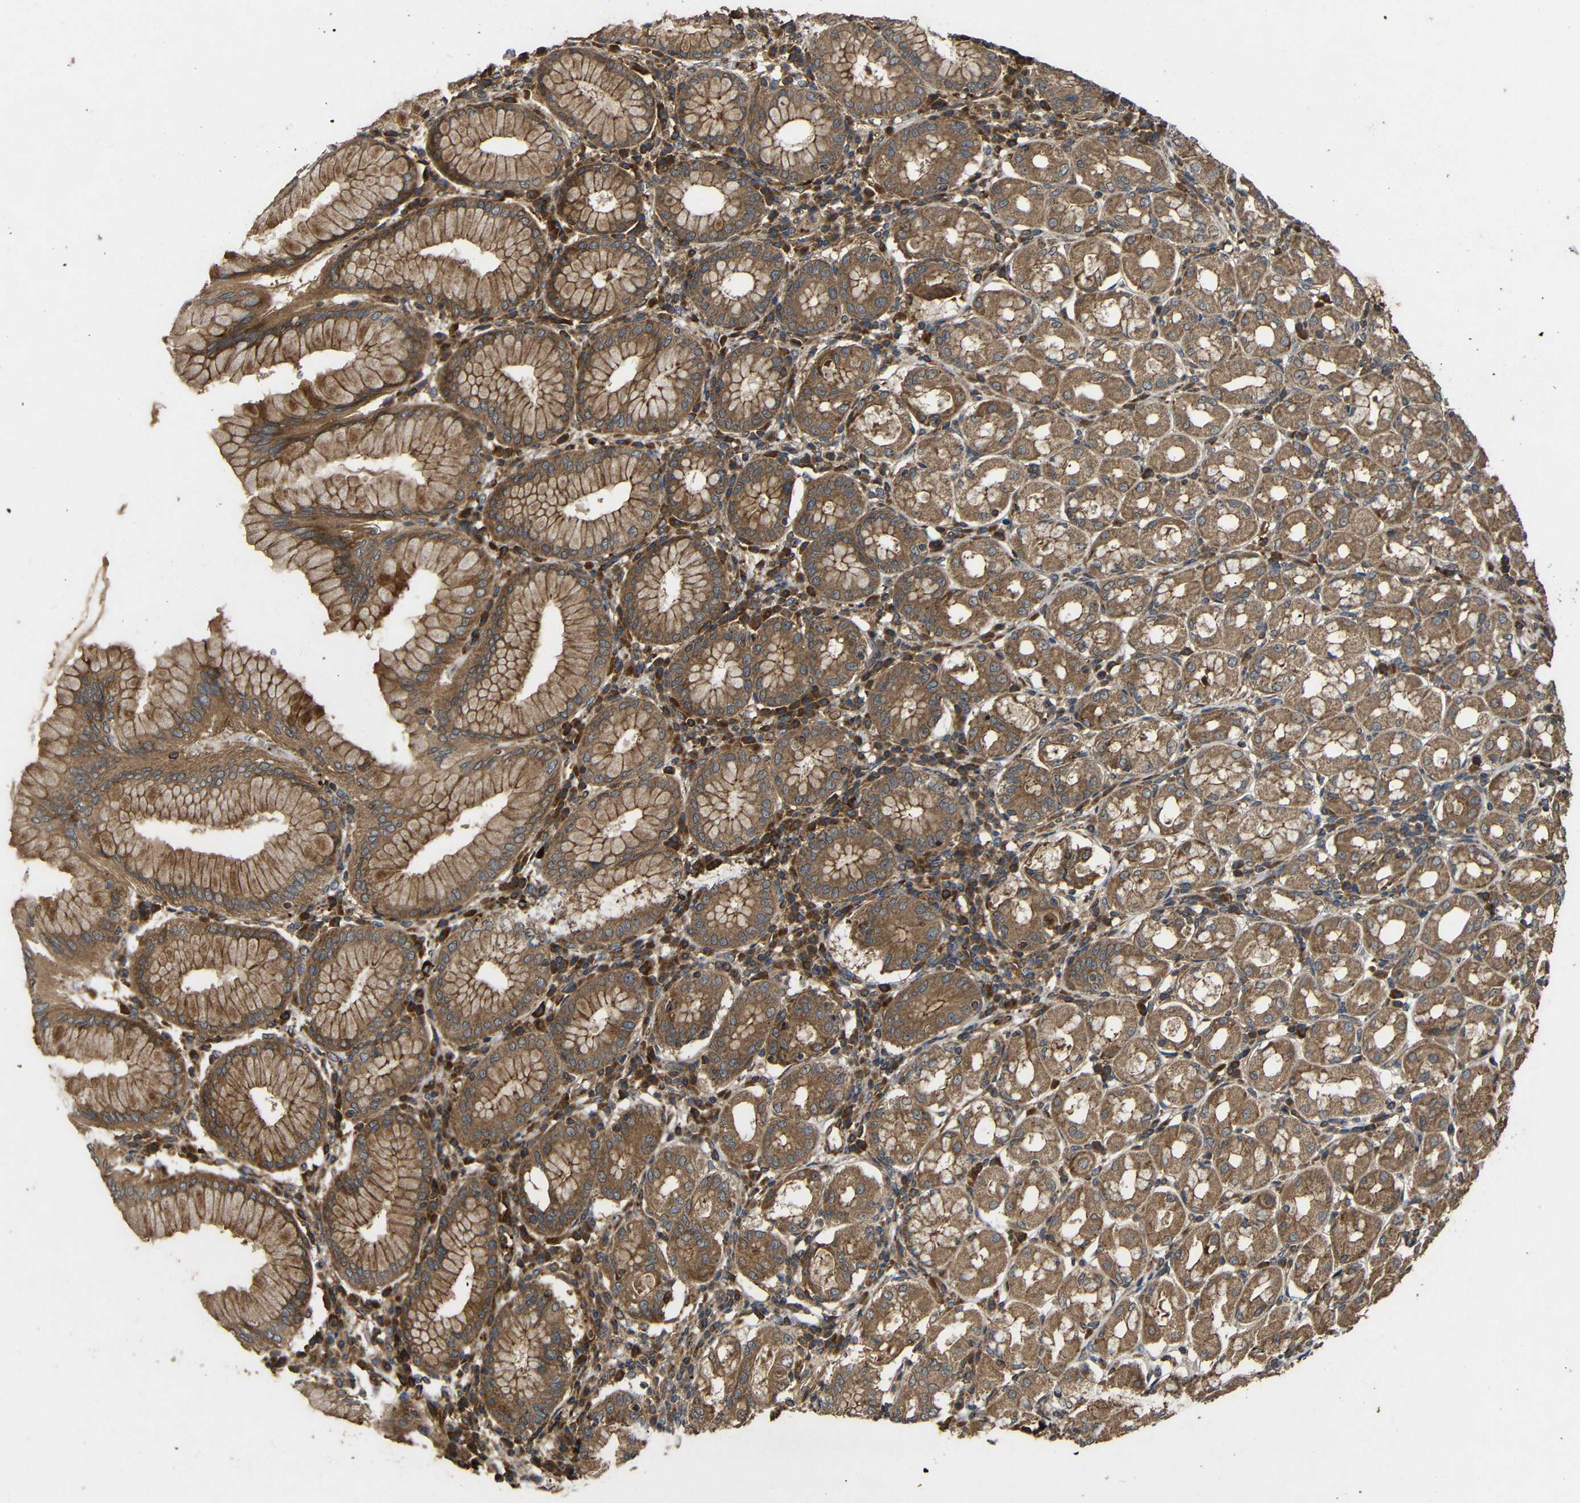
{"staining": {"intensity": "strong", "quantity": ">75%", "location": "cytoplasmic/membranous"}, "tissue": "stomach", "cell_type": "Glandular cells", "image_type": "normal", "snomed": [{"axis": "morphology", "description": "Normal tissue, NOS"}, {"axis": "topography", "description": "Stomach"}, {"axis": "topography", "description": "Stomach, lower"}], "caption": "The histopathology image demonstrates immunohistochemical staining of unremarkable stomach. There is strong cytoplasmic/membranous positivity is seen in about >75% of glandular cells.", "gene": "EIF2S1", "patient": {"sex": "female", "age": 56}}